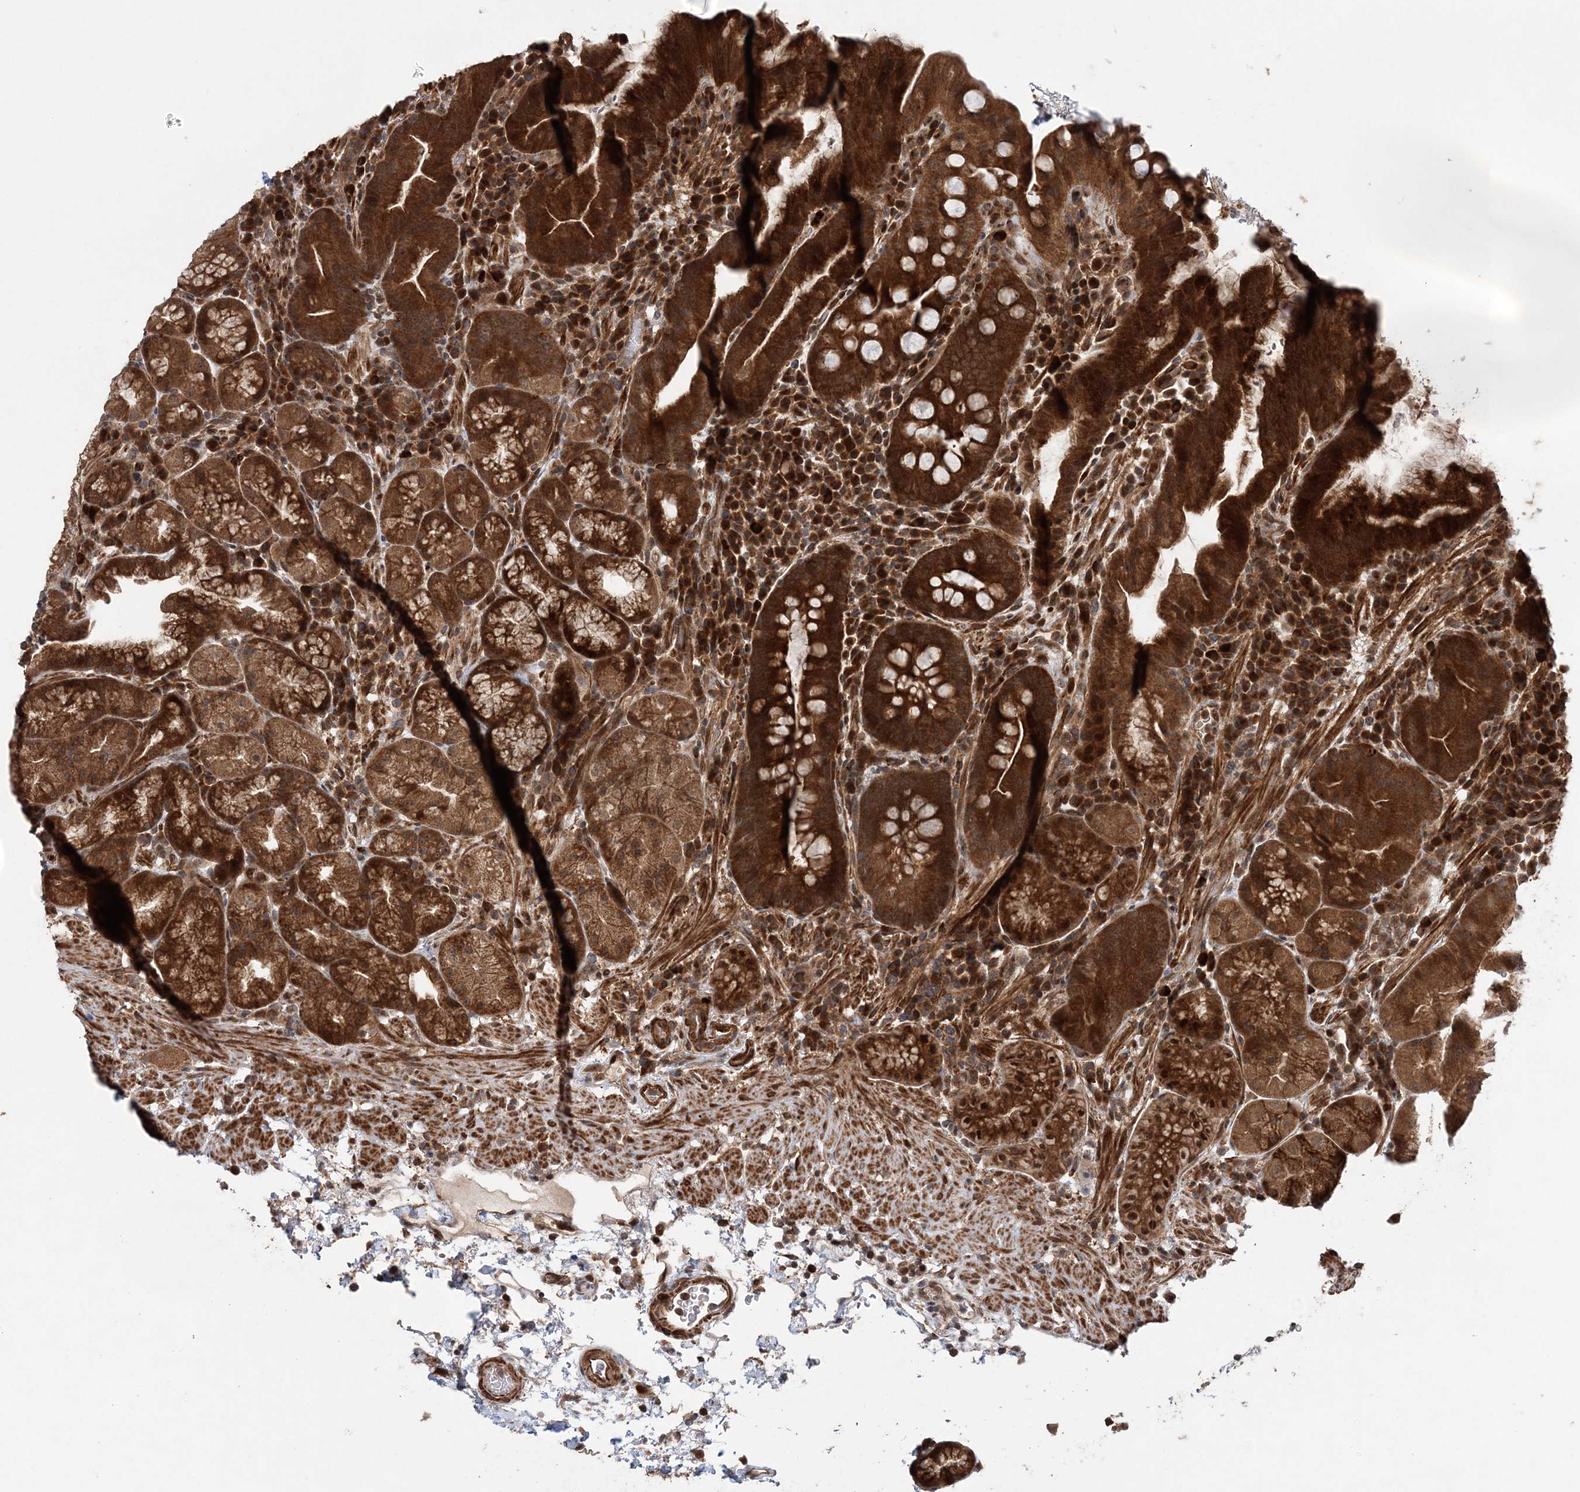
{"staining": {"intensity": "strong", "quantity": "25%-75%", "location": "cytoplasmic/membranous,nuclear"}, "tissue": "stomach", "cell_type": "Glandular cells", "image_type": "normal", "snomed": [{"axis": "morphology", "description": "Normal tissue, NOS"}, {"axis": "morphology", "description": "Inflammation, NOS"}, {"axis": "topography", "description": "Stomach"}], "caption": "IHC of normal human stomach demonstrates high levels of strong cytoplasmic/membranous,nuclear expression in approximately 25%-75% of glandular cells.", "gene": "UBTD2", "patient": {"sex": "male", "age": 79}}